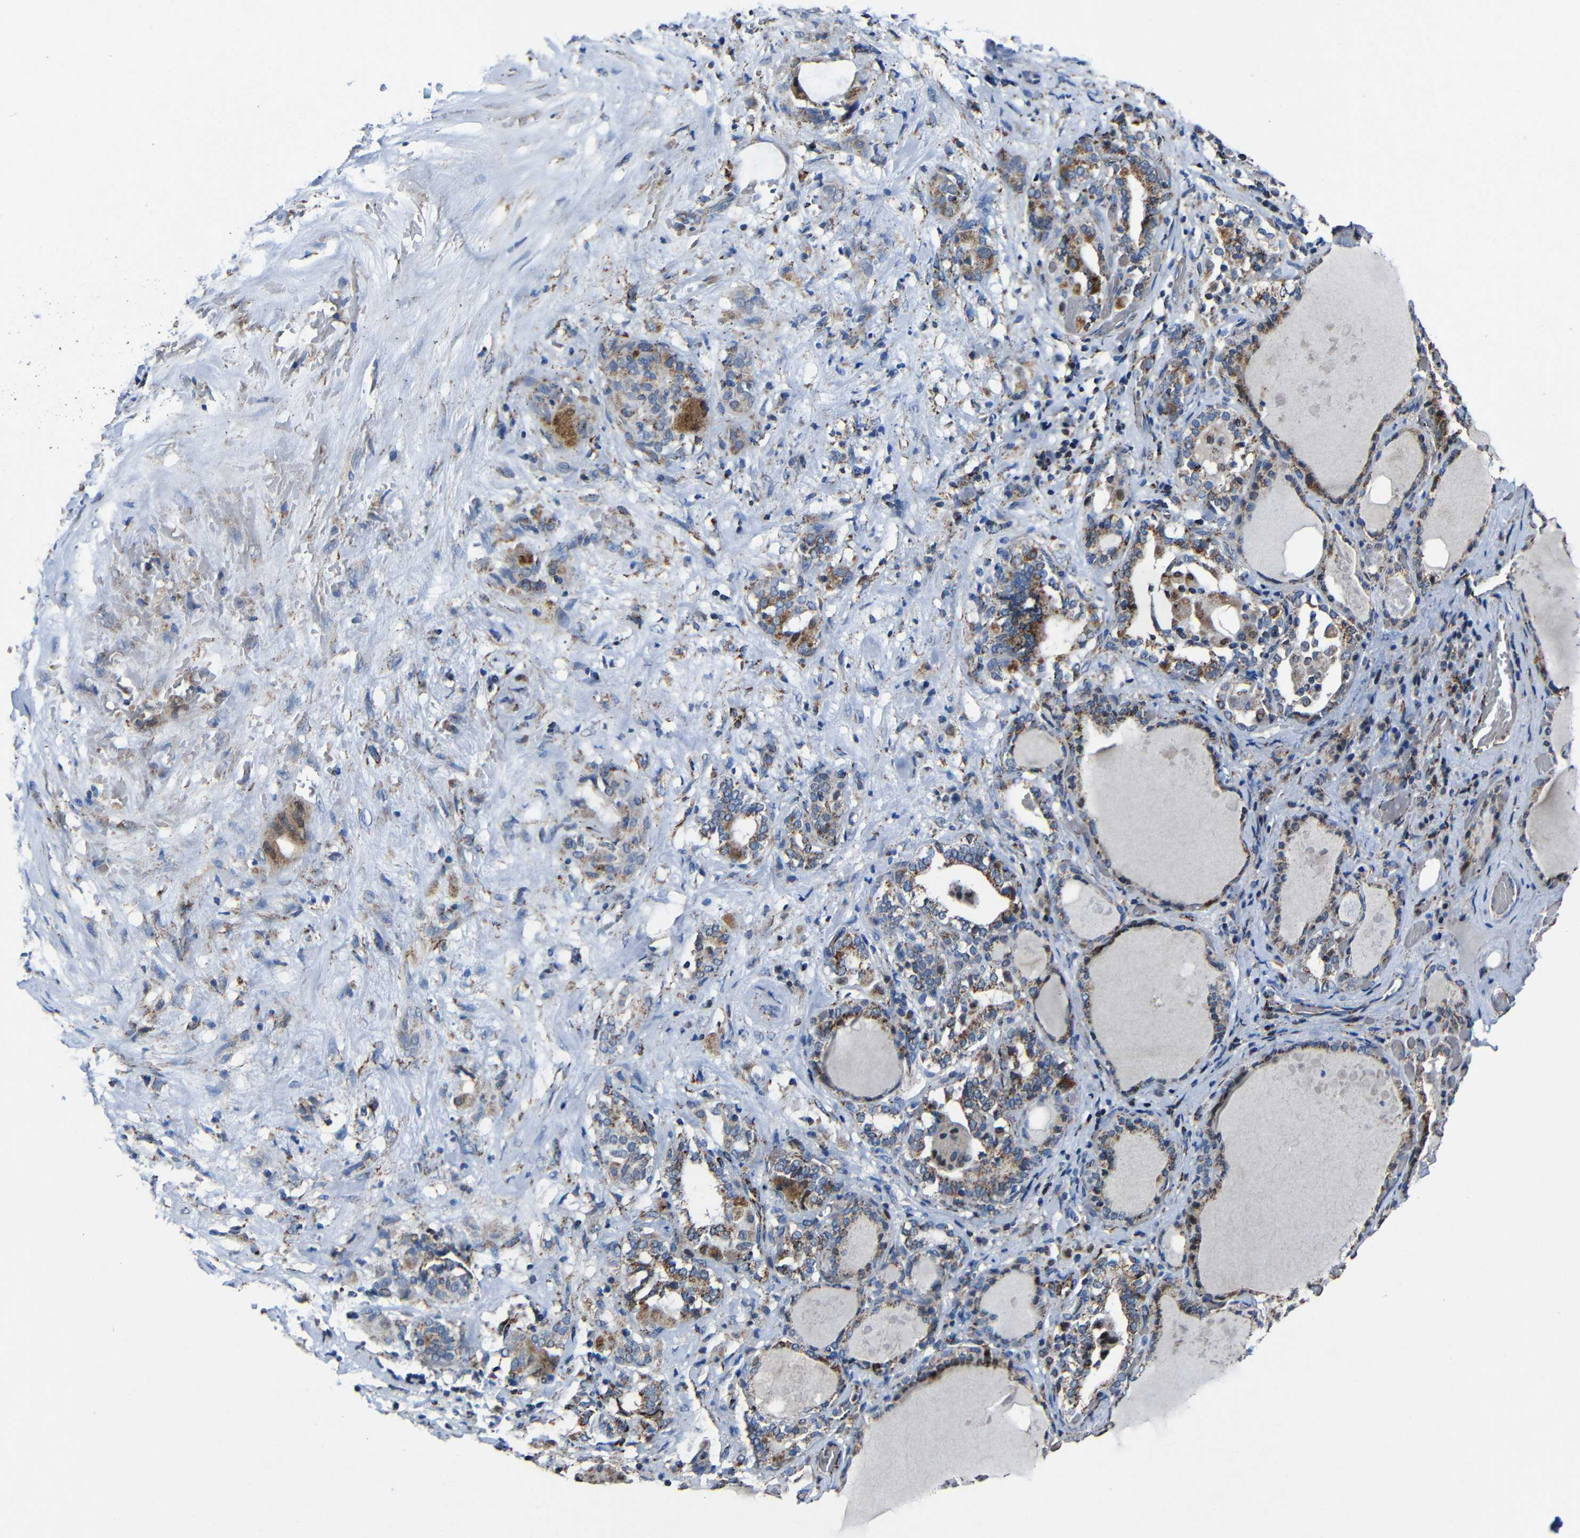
{"staining": {"intensity": "moderate", "quantity": ">75%", "location": "cytoplasmic/membranous"}, "tissue": "thyroid gland", "cell_type": "Glandular cells", "image_type": "normal", "snomed": [{"axis": "morphology", "description": "Normal tissue, NOS"}, {"axis": "topography", "description": "Thyroid gland"}], "caption": "Immunohistochemical staining of normal human thyroid gland exhibits moderate cytoplasmic/membranous protein staining in approximately >75% of glandular cells. (DAB = brown stain, brightfield microscopy at high magnification).", "gene": "CA5B", "patient": {"sex": "male", "age": 61}}